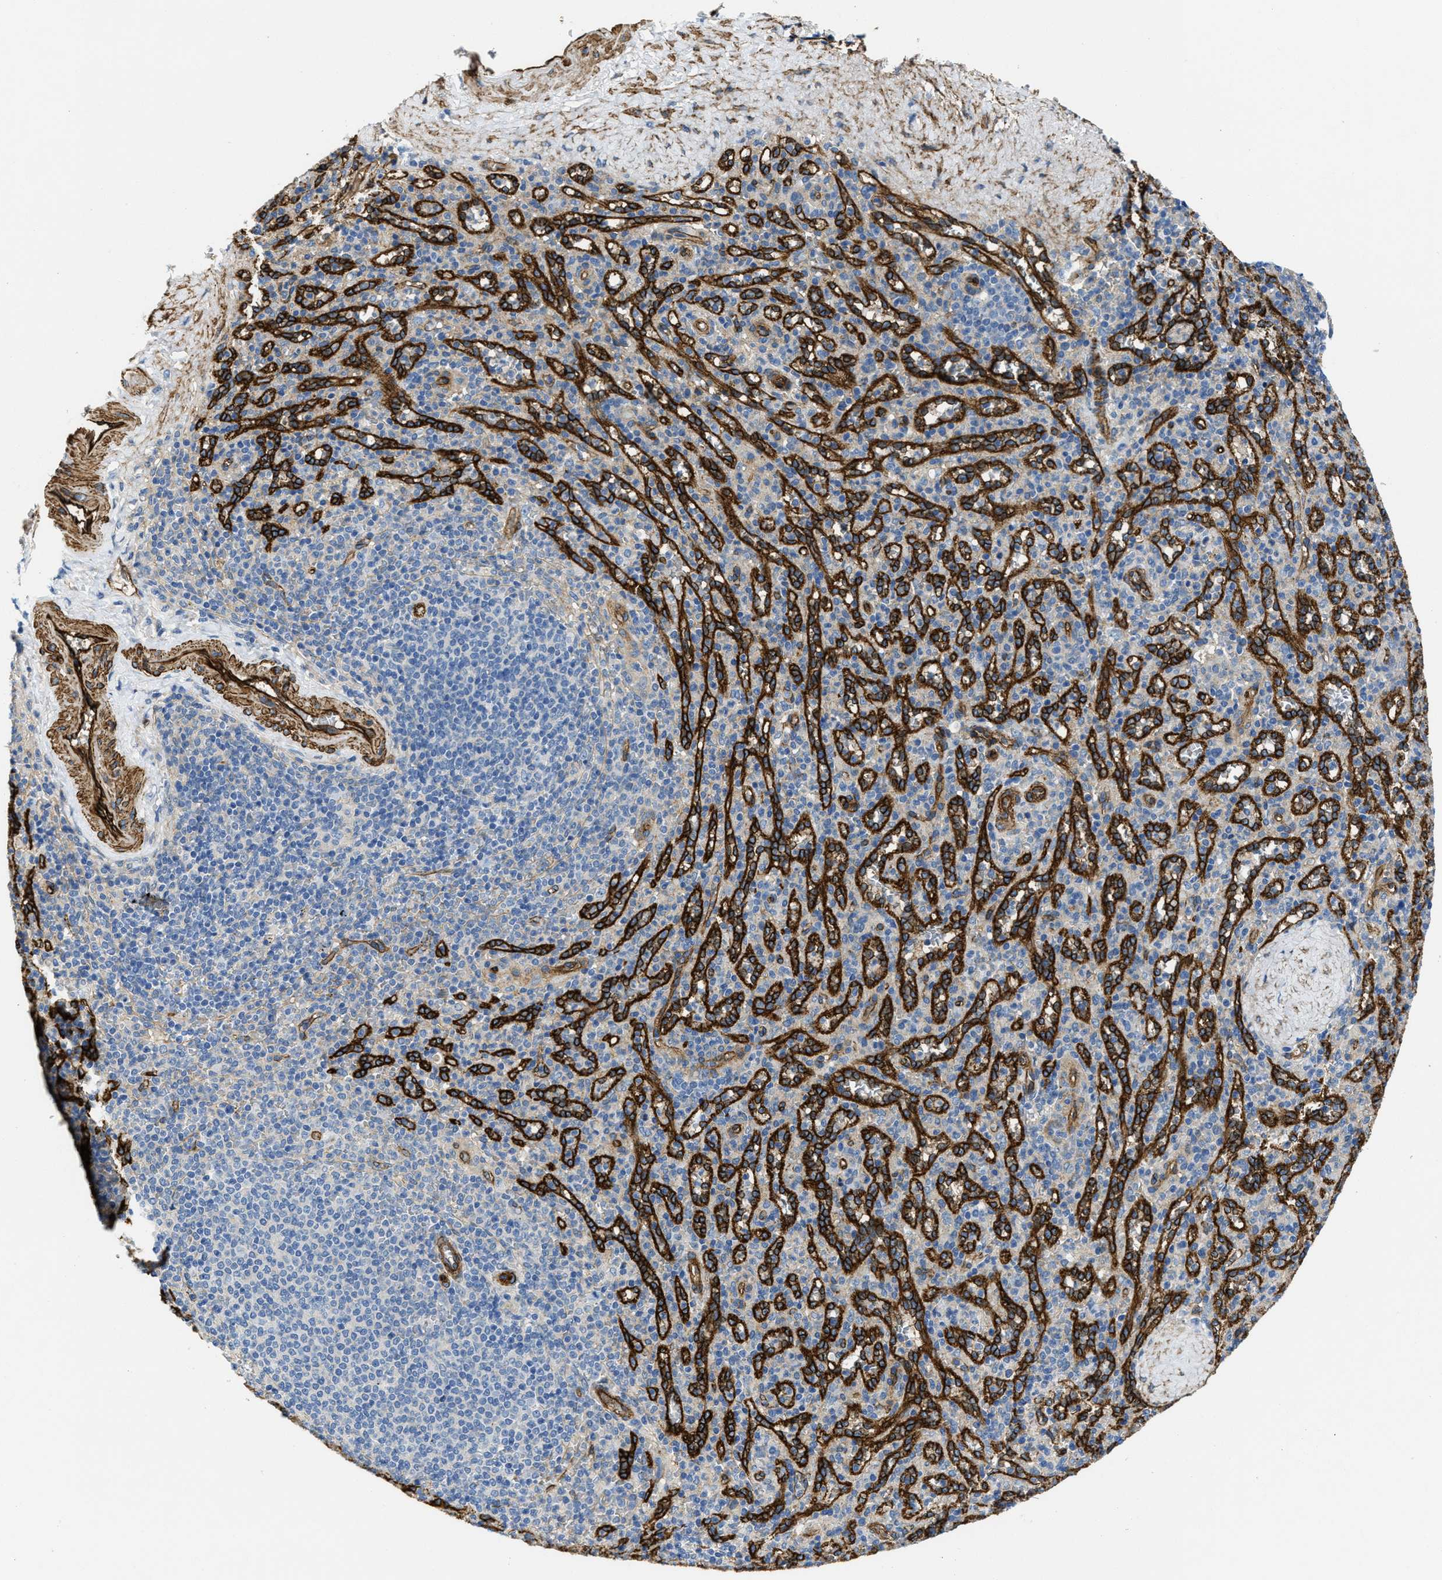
{"staining": {"intensity": "negative", "quantity": "none", "location": "none"}, "tissue": "spleen", "cell_type": "Cells in red pulp", "image_type": "normal", "snomed": [{"axis": "morphology", "description": "Normal tissue, NOS"}, {"axis": "topography", "description": "Spleen"}], "caption": "An image of human spleen is negative for staining in cells in red pulp.", "gene": "NAB1", "patient": {"sex": "male", "age": 36}}